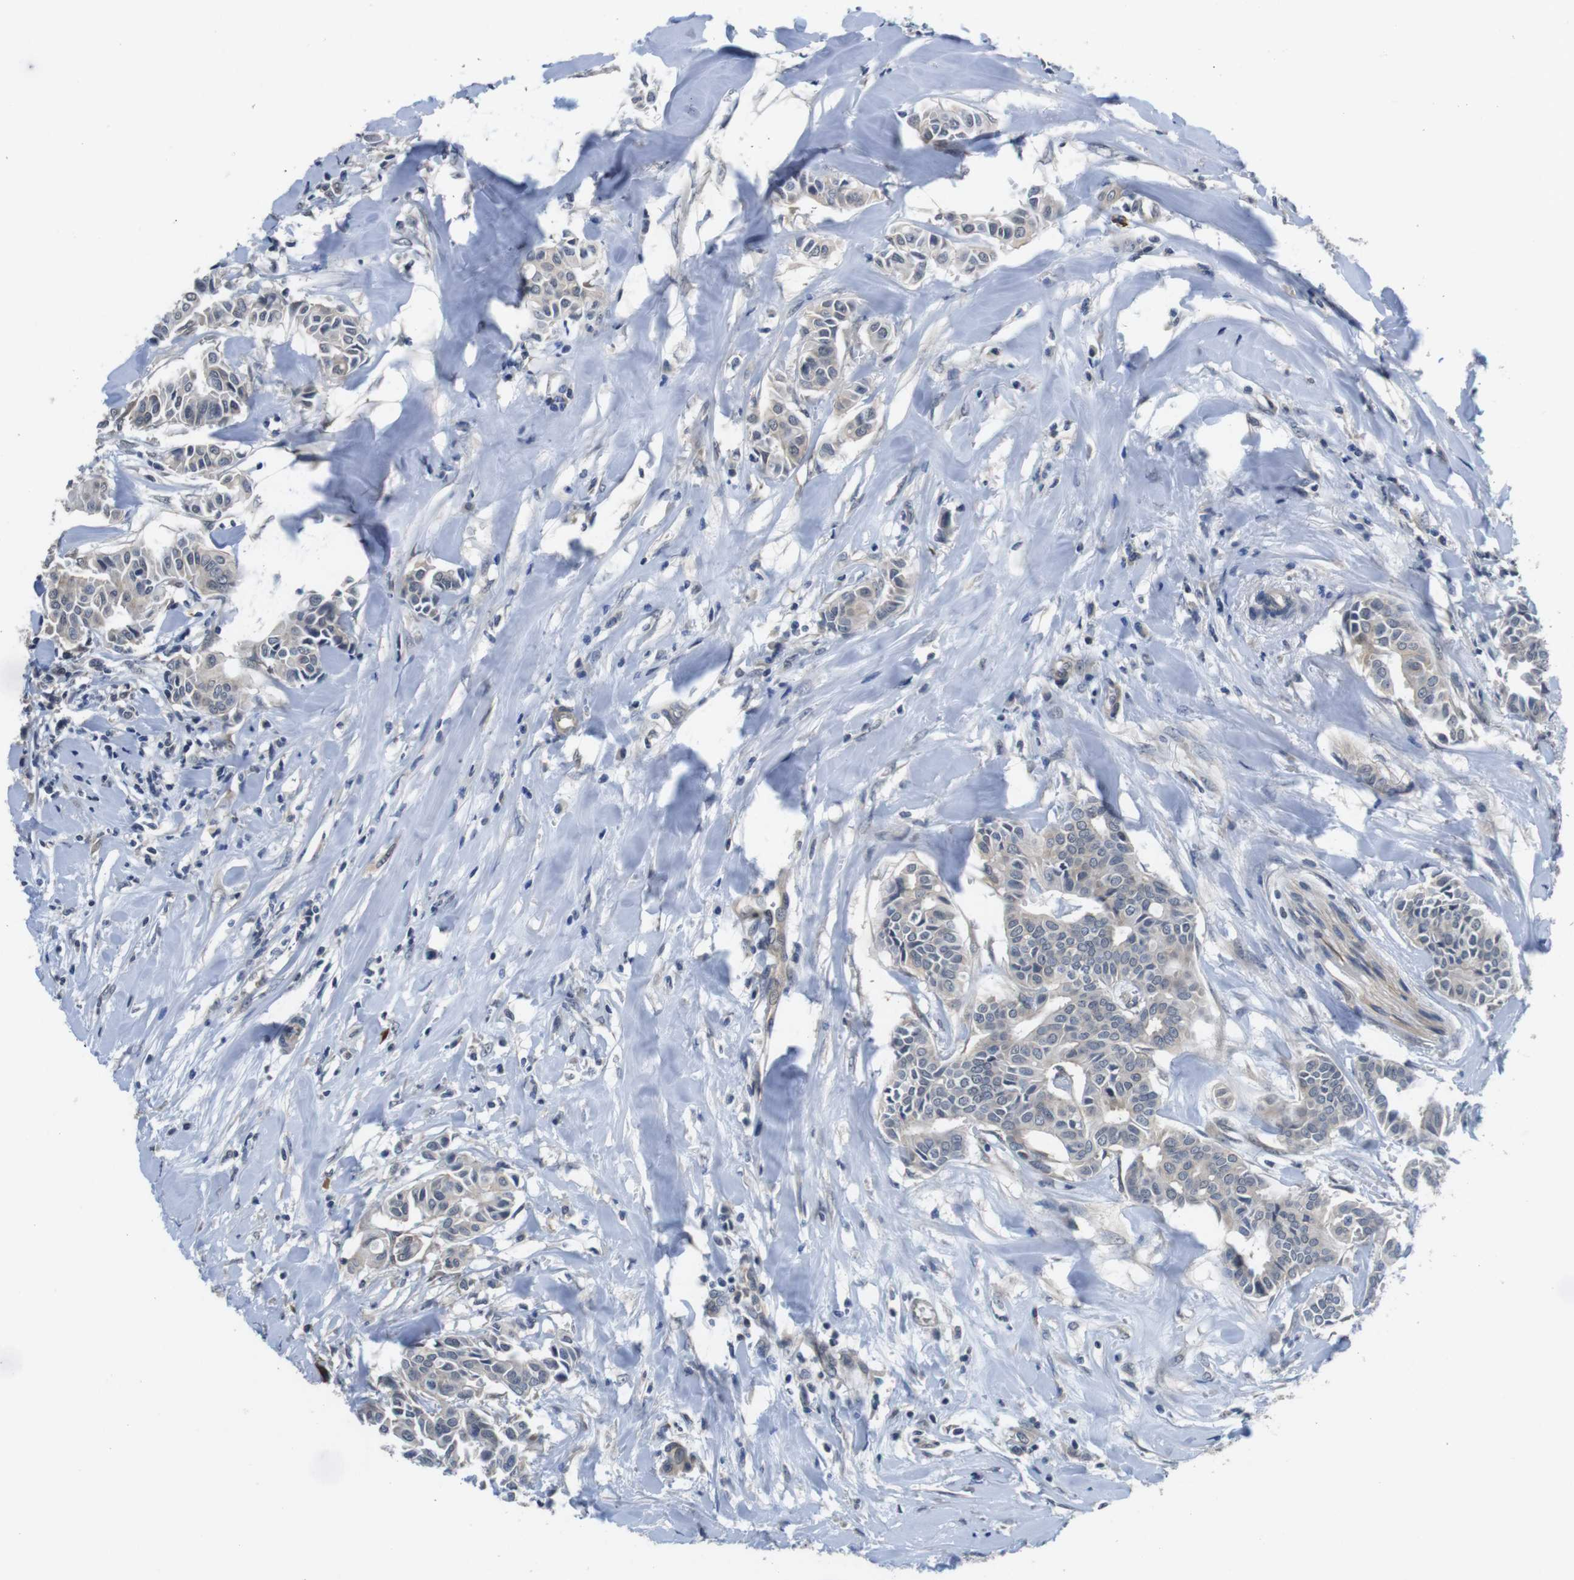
{"staining": {"intensity": "negative", "quantity": "none", "location": "none"}, "tissue": "head and neck cancer", "cell_type": "Tumor cells", "image_type": "cancer", "snomed": [{"axis": "morphology", "description": "Adenocarcinoma, NOS"}, {"axis": "topography", "description": "Salivary gland"}, {"axis": "topography", "description": "Head-Neck"}], "caption": "Human head and neck adenocarcinoma stained for a protein using immunohistochemistry reveals no staining in tumor cells.", "gene": "FADD", "patient": {"sex": "female", "age": 59}}